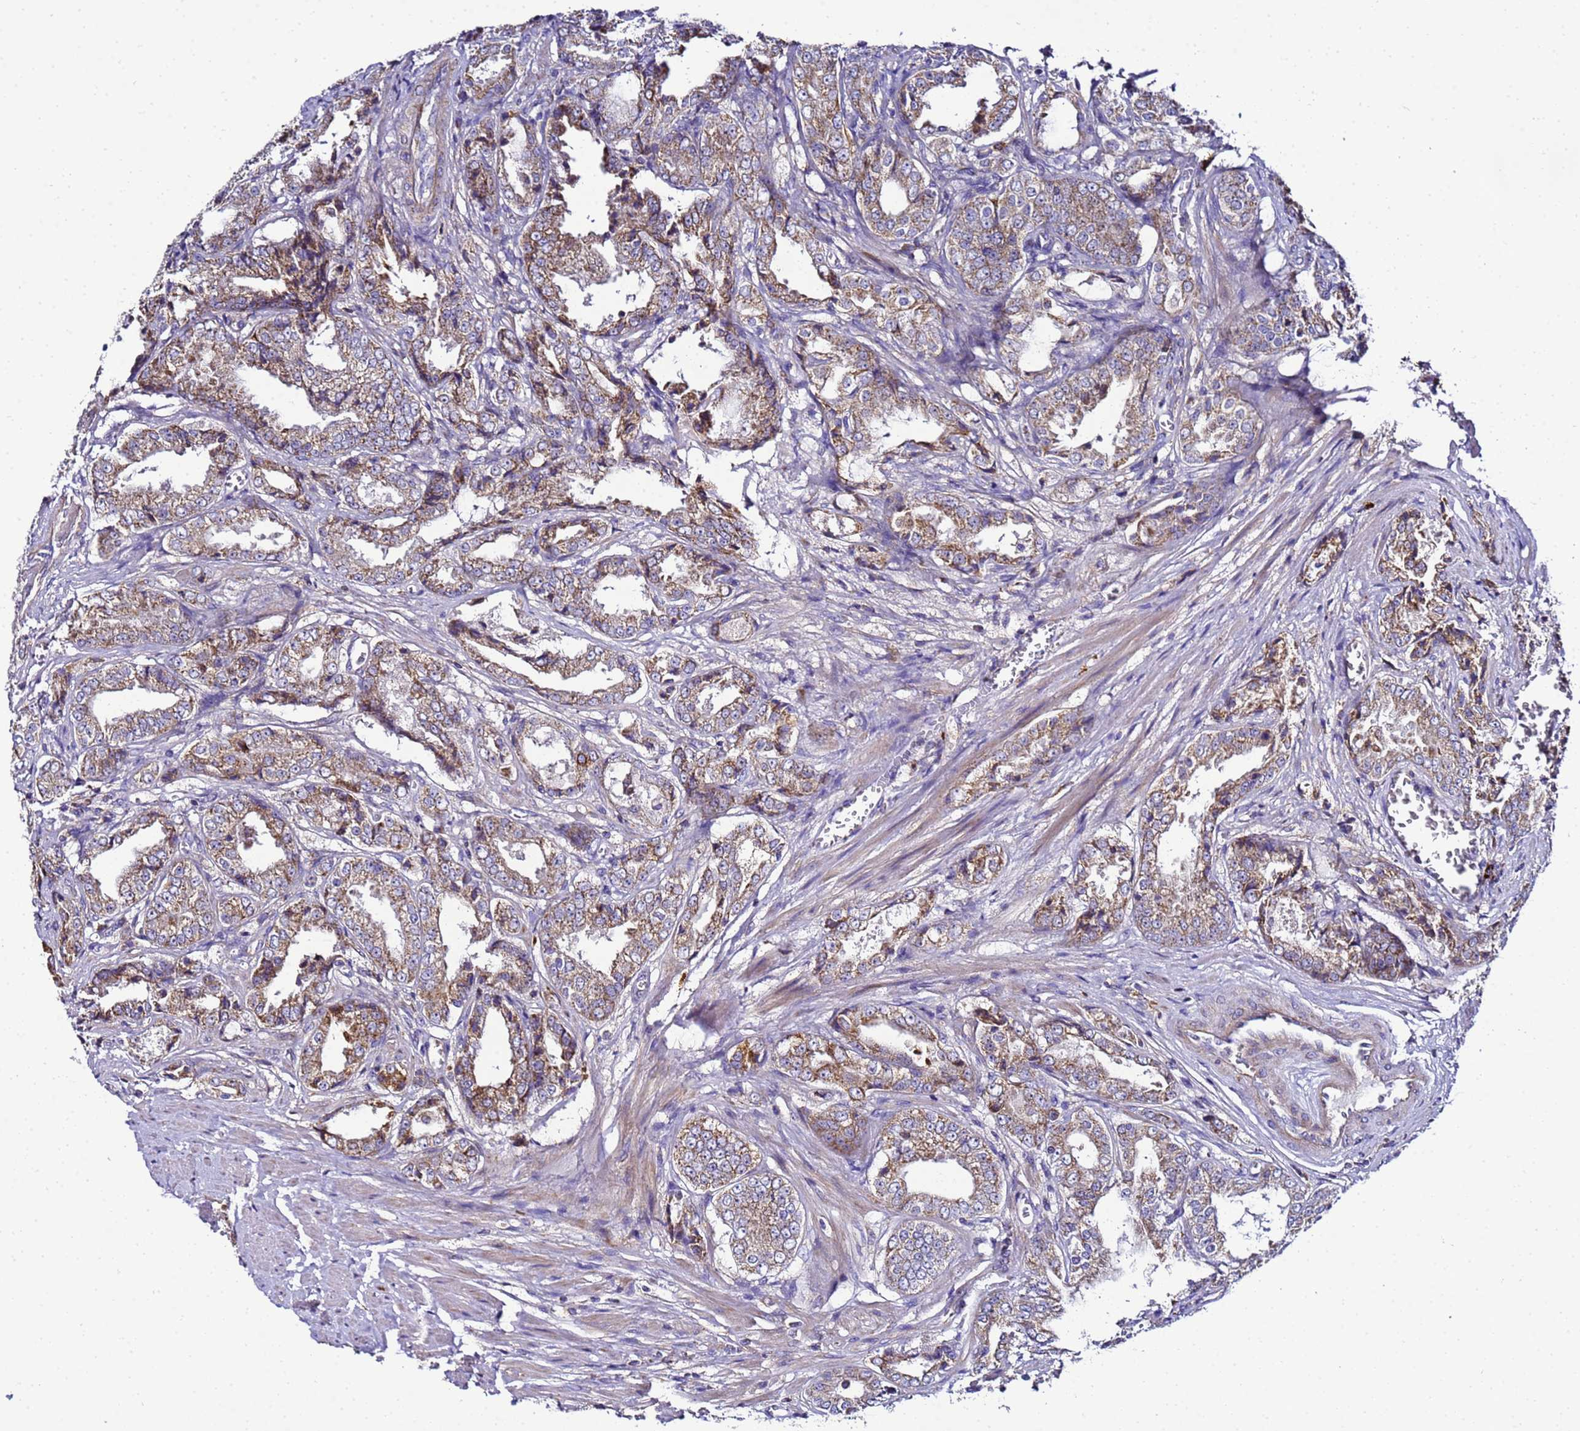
{"staining": {"intensity": "moderate", "quantity": "25%-75%", "location": "cytoplasmic/membranous"}, "tissue": "prostate cancer", "cell_type": "Tumor cells", "image_type": "cancer", "snomed": [{"axis": "morphology", "description": "Adenocarcinoma, High grade"}, {"axis": "topography", "description": "Prostate"}], "caption": "An immunohistochemistry (IHC) photomicrograph of tumor tissue is shown. Protein staining in brown highlights moderate cytoplasmic/membranous positivity in prostate high-grade adenocarcinoma within tumor cells.", "gene": "HIGD2A", "patient": {"sex": "male", "age": 72}}